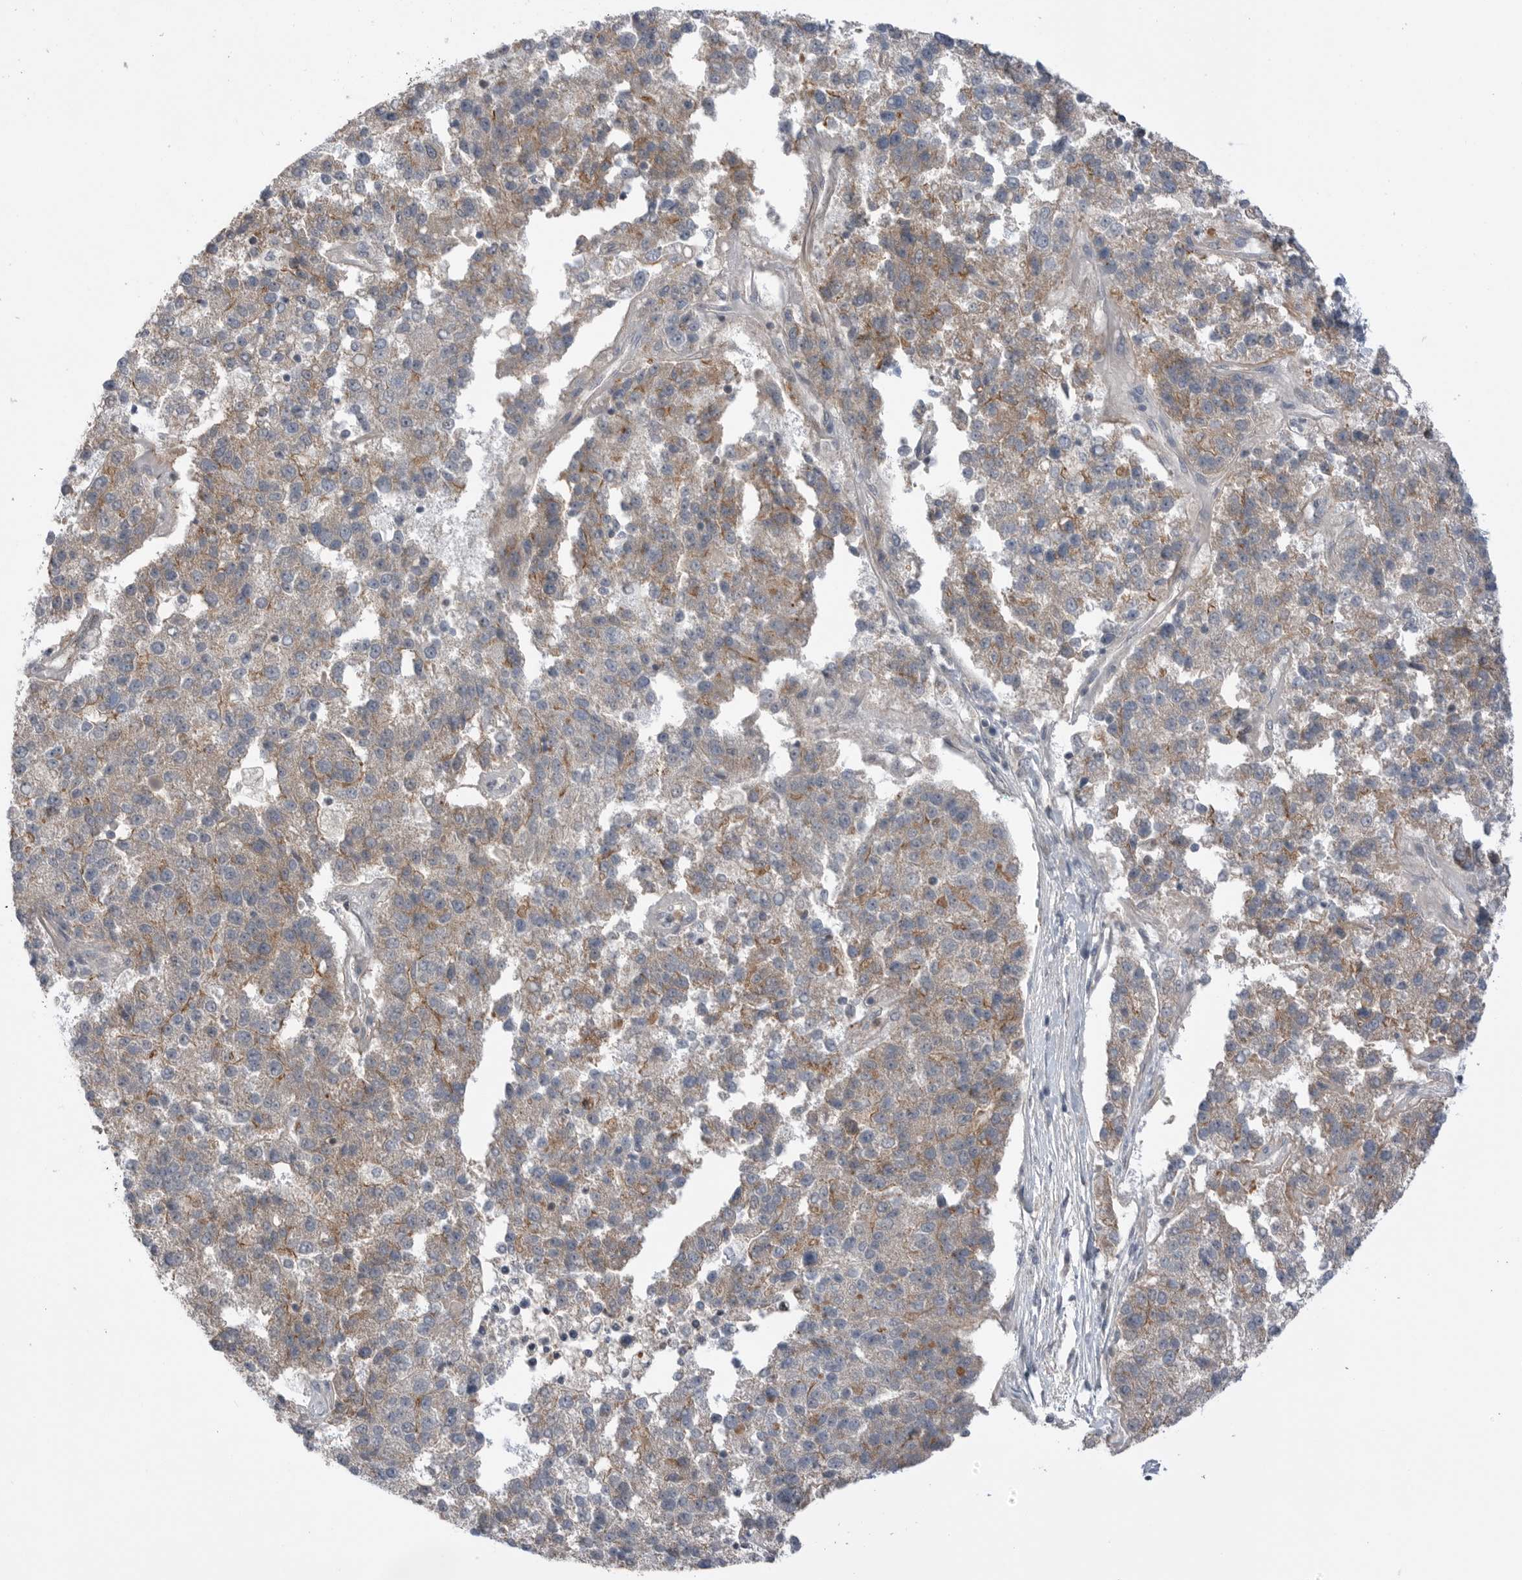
{"staining": {"intensity": "moderate", "quantity": "<25%", "location": "cytoplasmic/membranous"}, "tissue": "pancreatic cancer", "cell_type": "Tumor cells", "image_type": "cancer", "snomed": [{"axis": "morphology", "description": "Adenocarcinoma, NOS"}, {"axis": "topography", "description": "Pancreas"}], "caption": "Adenocarcinoma (pancreatic) was stained to show a protein in brown. There is low levels of moderate cytoplasmic/membranous staining in about <25% of tumor cells.", "gene": "NTAQ1", "patient": {"sex": "female", "age": 61}}